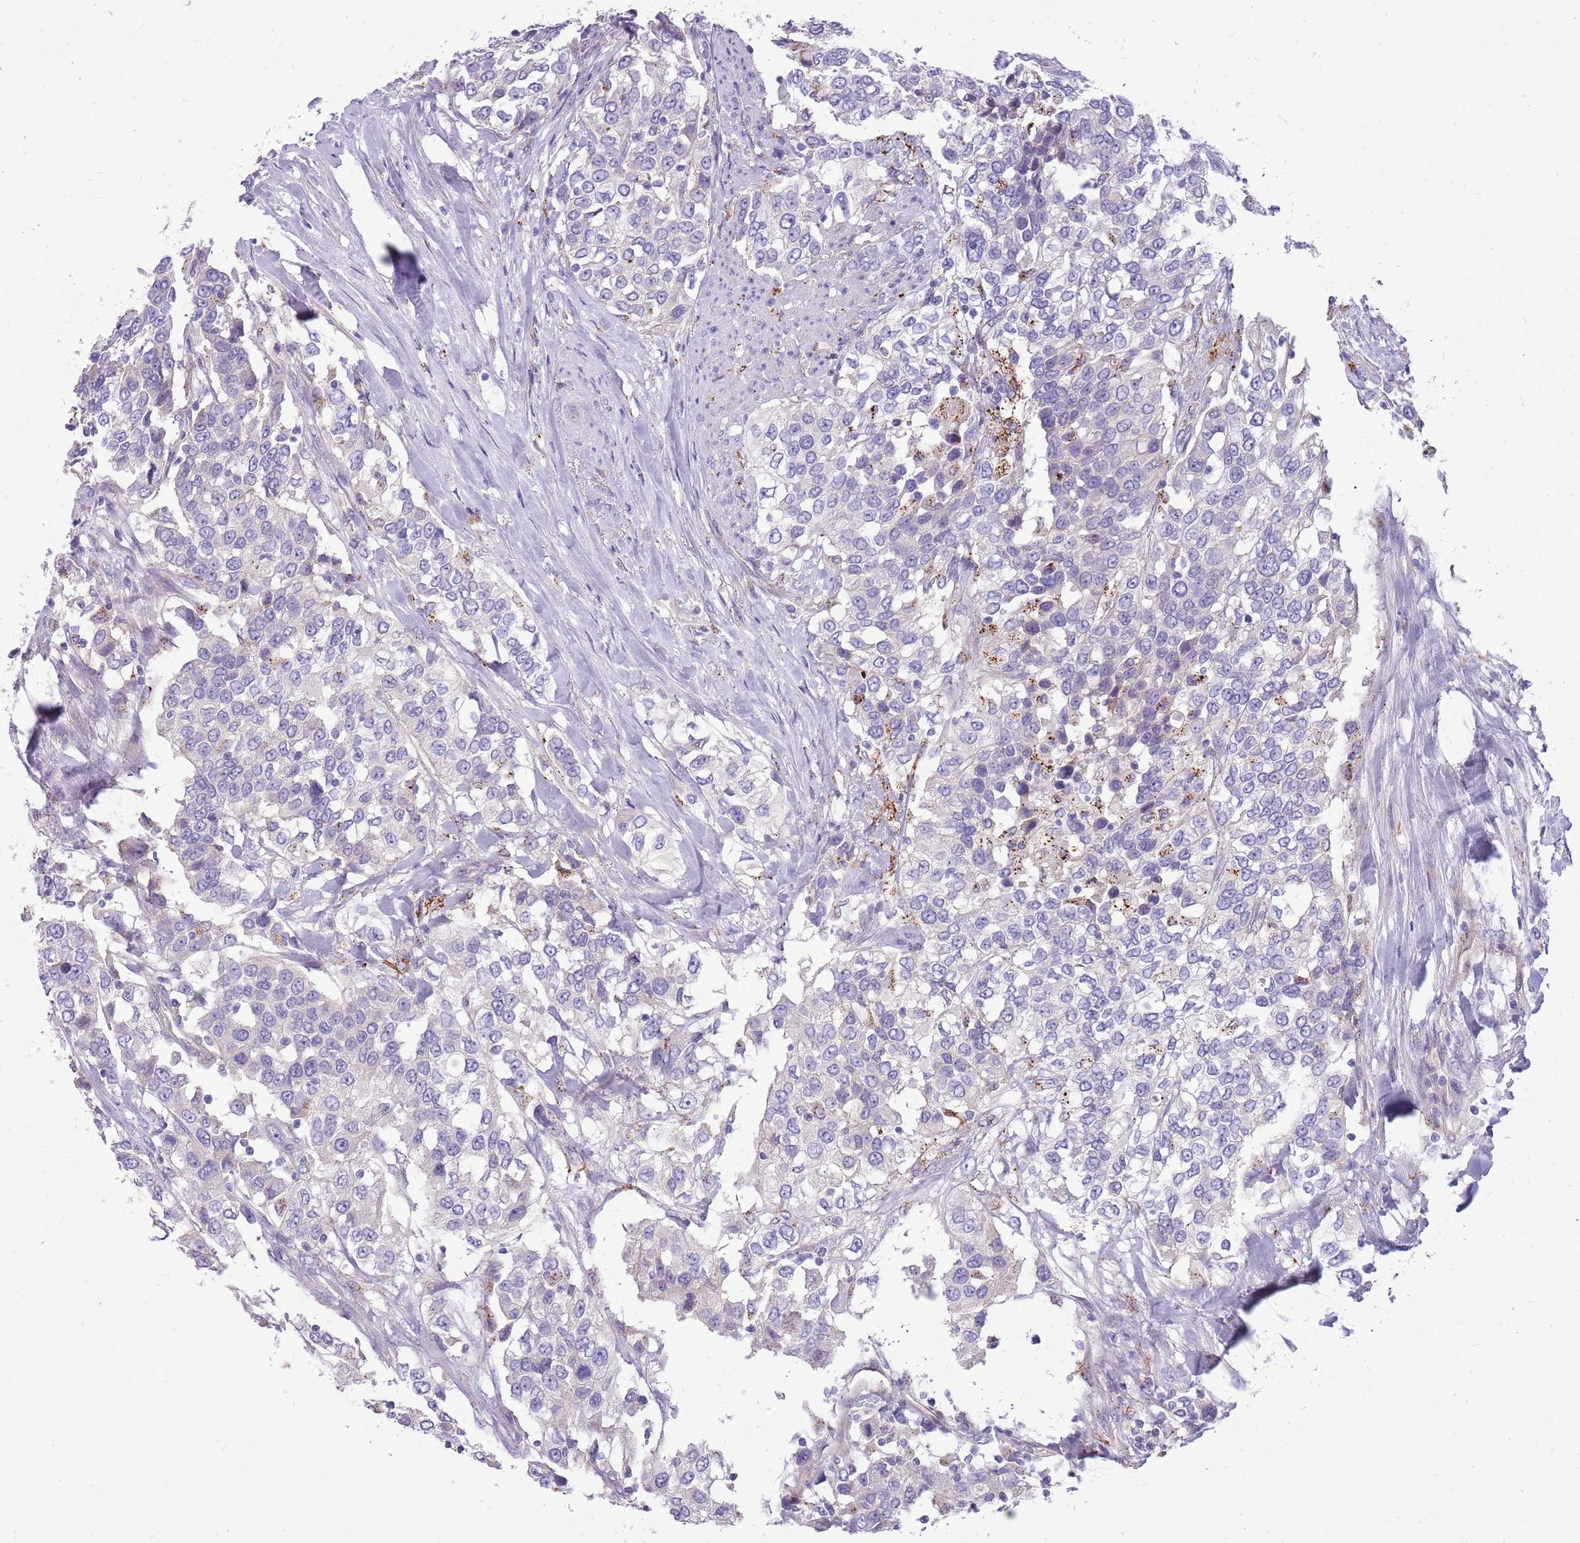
{"staining": {"intensity": "negative", "quantity": "none", "location": "none"}, "tissue": "urothelial cancer", "cell_type": "Tumor cells", "image_type": "cancer", "snomed": [{"axis": "morphology", "description": "Urothelial carcinoma, High grade"}, {"axis": "topography", "description": "Urinary bladder"}], "caption": "Immunohistochemical staining of human urothelial cancer displays no significant staining in tumor cells.", "gene": "NTN4", "patient": {"sex": "female", "age": 80}}